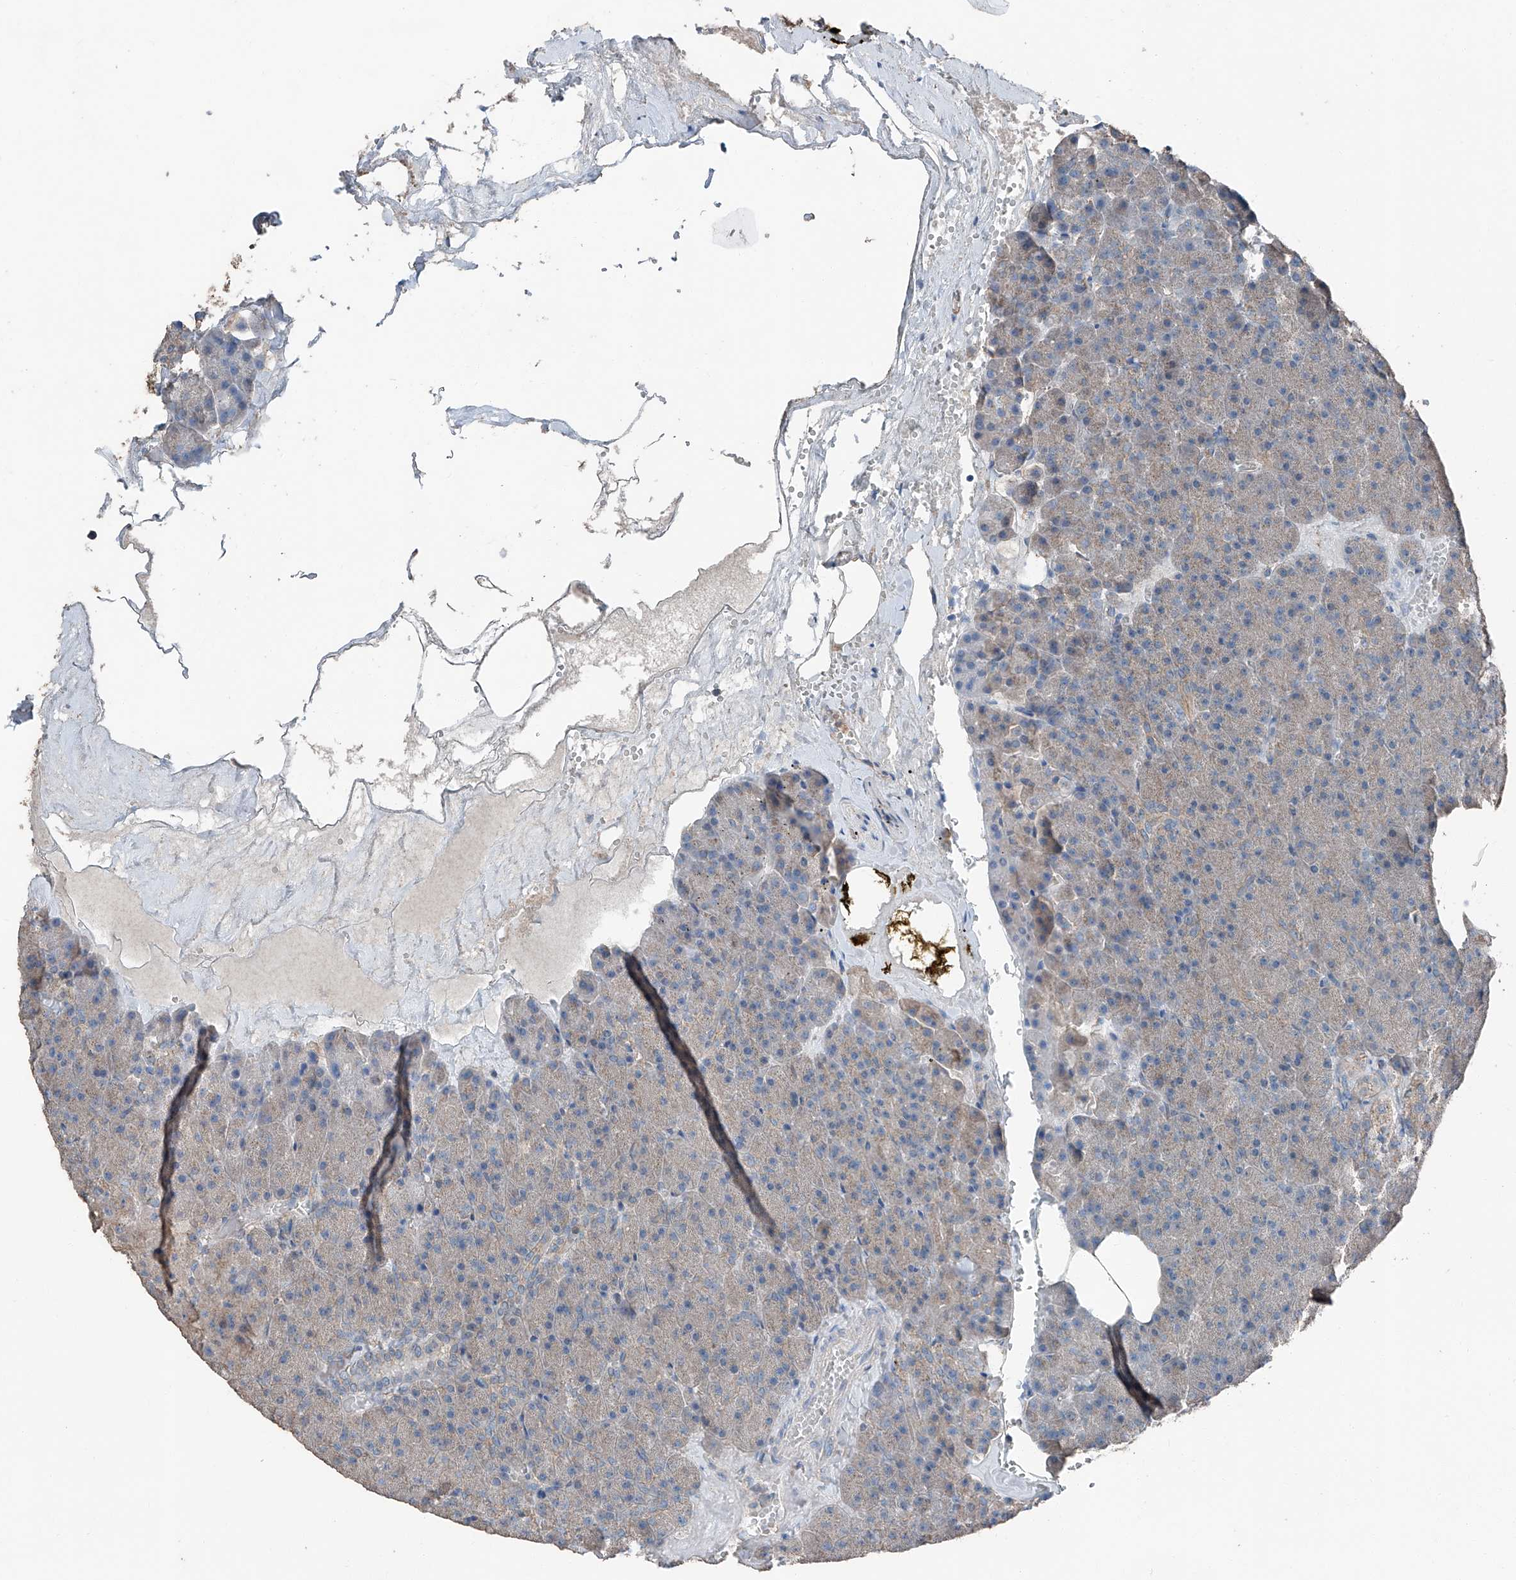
{"staining": {"intensity": "negative", "quantity": "none", "location": "none"}, "tissue": "pancreas", "cell_type": "Exocrine glandular cells", "image_type": "normal", "snomed": [{"axis": "morphology", "description": "Normal tissue, NOS"}, {"axis": "morphology", "description": "Carcinoid, malignant, NOS"}, {"axis": "topography", "description": "Pancreas"}], "caption": "Exocrine glandular cells are negative for protein expression in unremarkable human pancreas. (Stains: DAB (3,3'-diaminobenzidine) immunohistochemistry with hematoxylin counter stain, Microscopy: brightfield microscopy at high magnification).", "gene": "MAMLD1", "patient": {"sex": "female", "age": 35}}